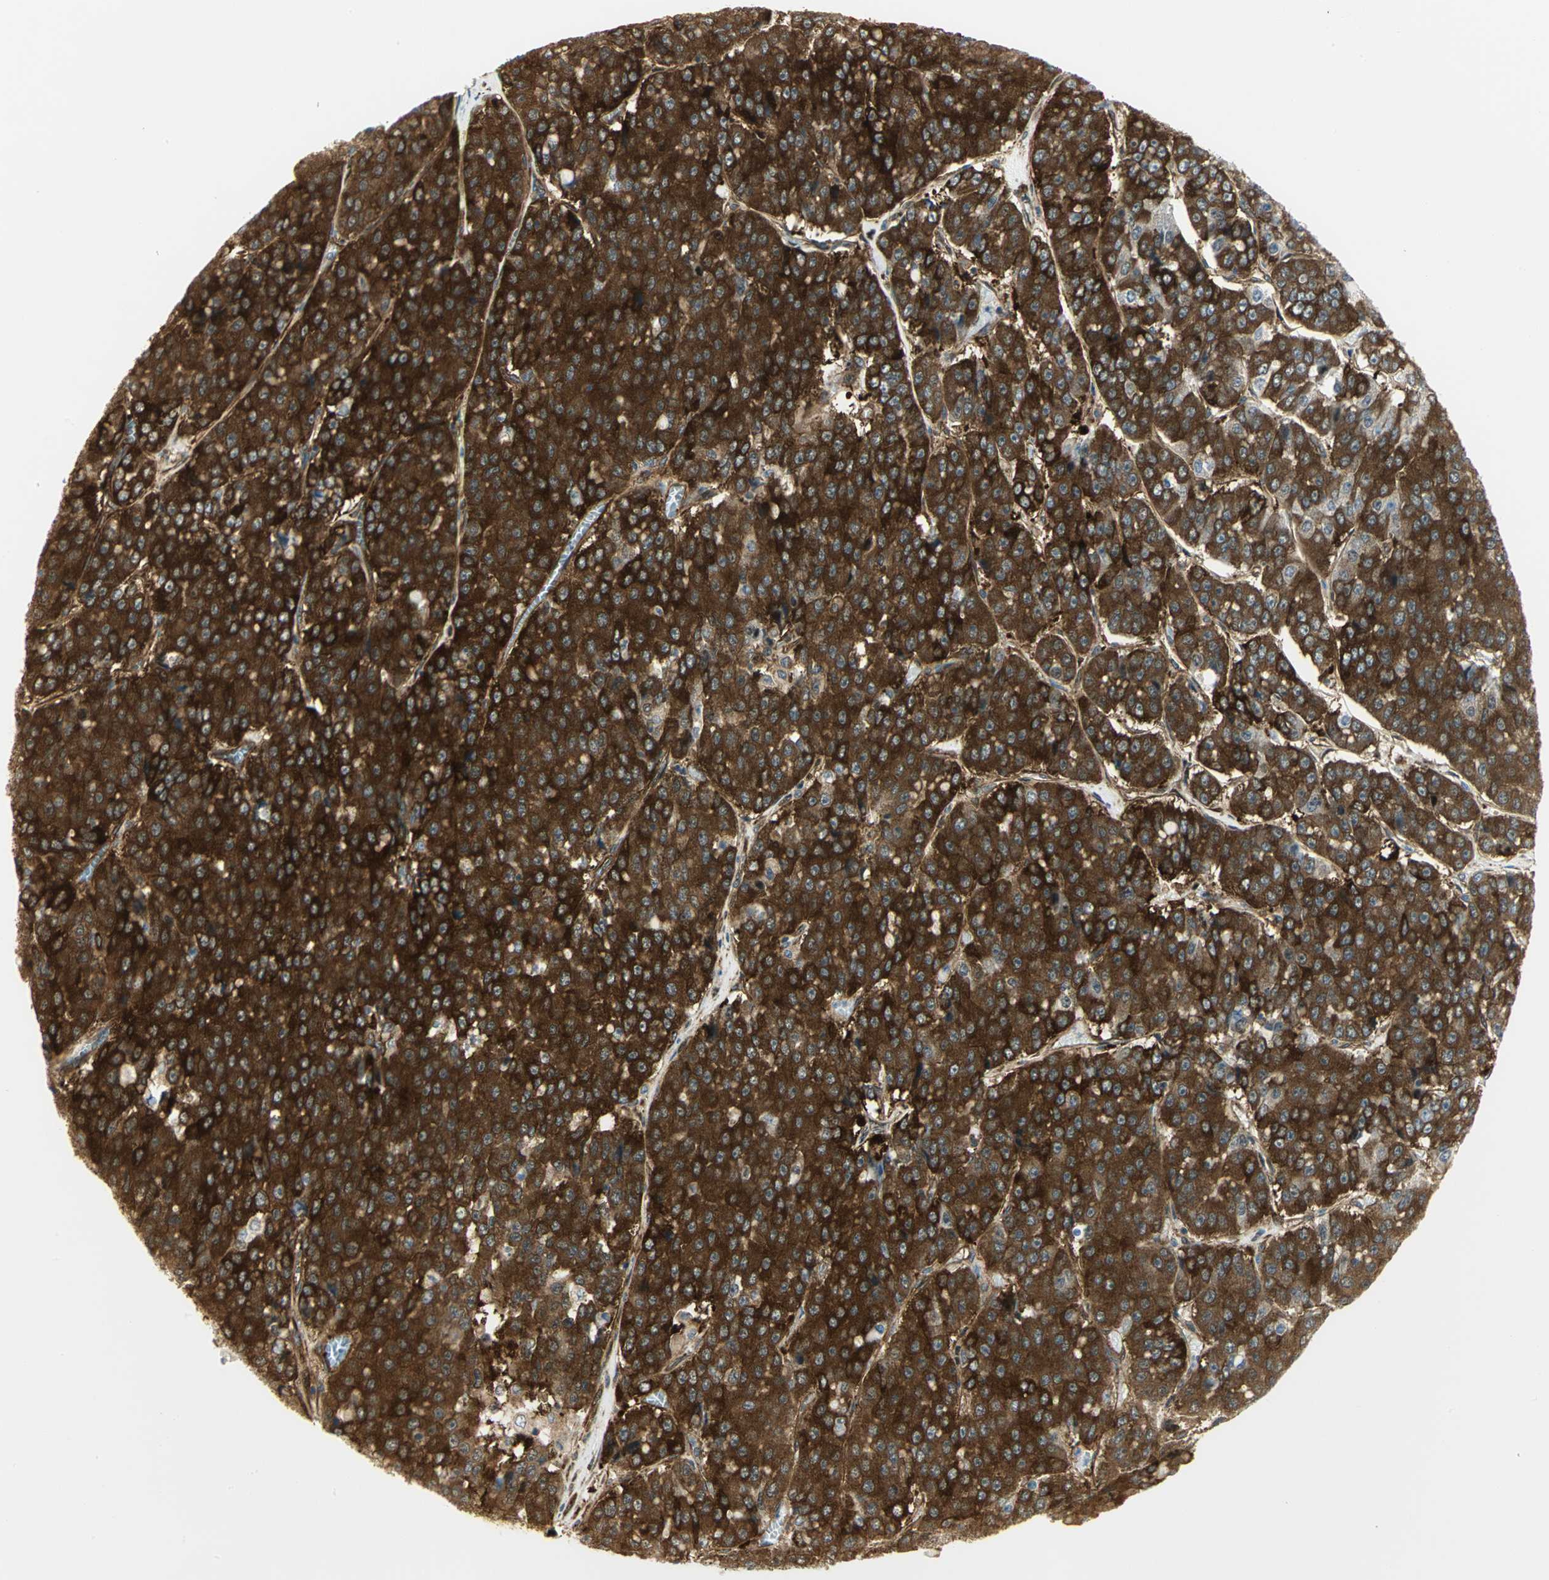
{"staining": {"intensity": "strong", "quantity": ">75%", "location": "cytoplasmic/membranous"}, "tissue": "pancreatic cancer", "cell_type": "Tumor cells", "image_type": "cancer", "snomed": [{"axis": "morphology", "description": "Adenocarcinoma, NOS"}, {"axis": "topography", "description": "Pancreas"}], "caption": "Strong cytoplasmic/membranous protein positivity is seen in about >75% of tumor cells in adenocarcinoma (pancreatic).", "gene": "EEA1", "patient": {"sex": "male", "age": 50}}